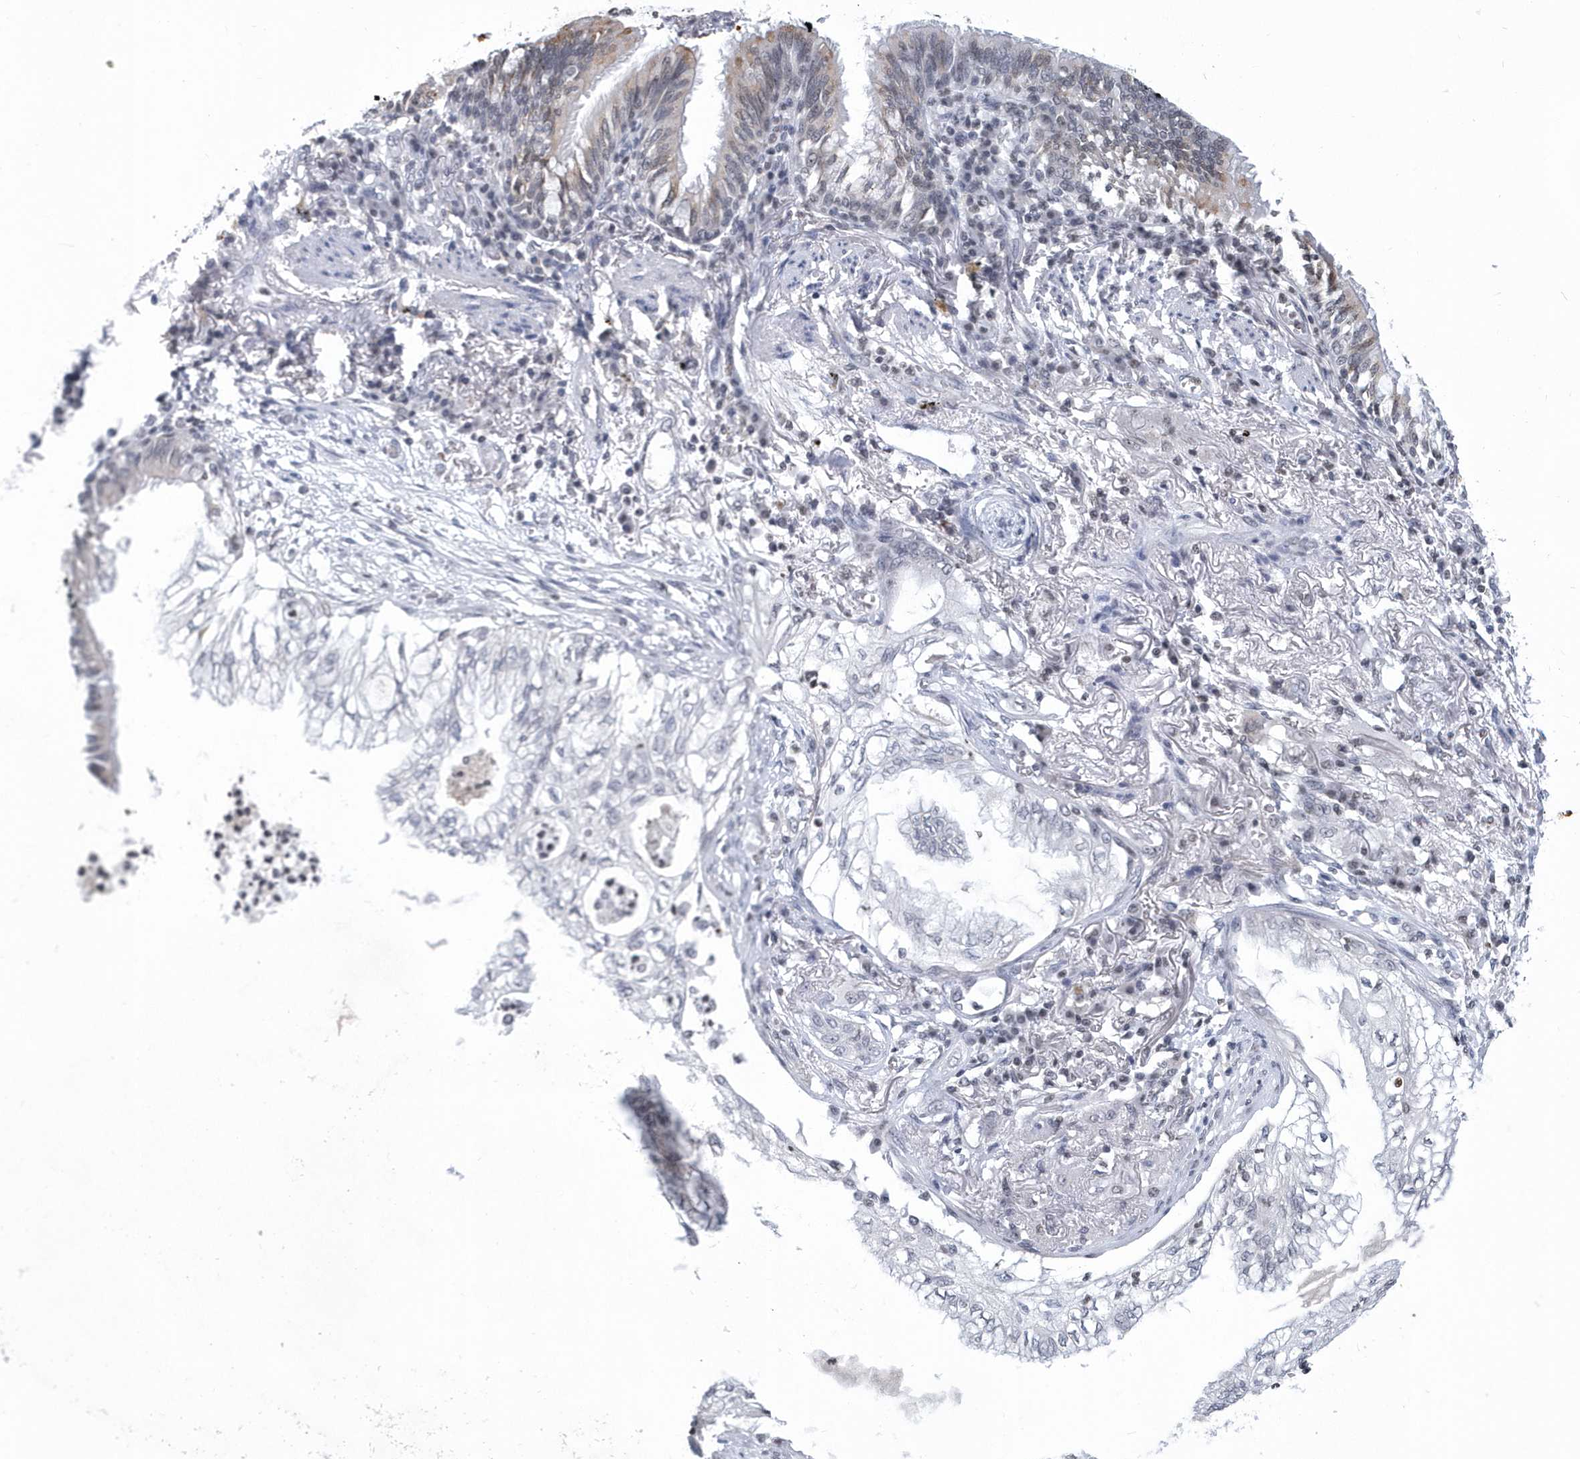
{"staining": {"intensity": "negative", "quantity": "none", "location": "none"}, "tissue": "lung cancer", "cell_type": "Tumor cells", "image_type": "cancer", "snomed": [{"axis": "morphology", "description": "Adenocarcinoma, NOS"}, {"axis": "topography", "description": "Lung"}], "caption": "Lung cancer stained for a protein using immunohistochemistry reveals no expression tumor cells.", "gene": "VWA5B2", "patient": {"sex": "female", "age": 70}}